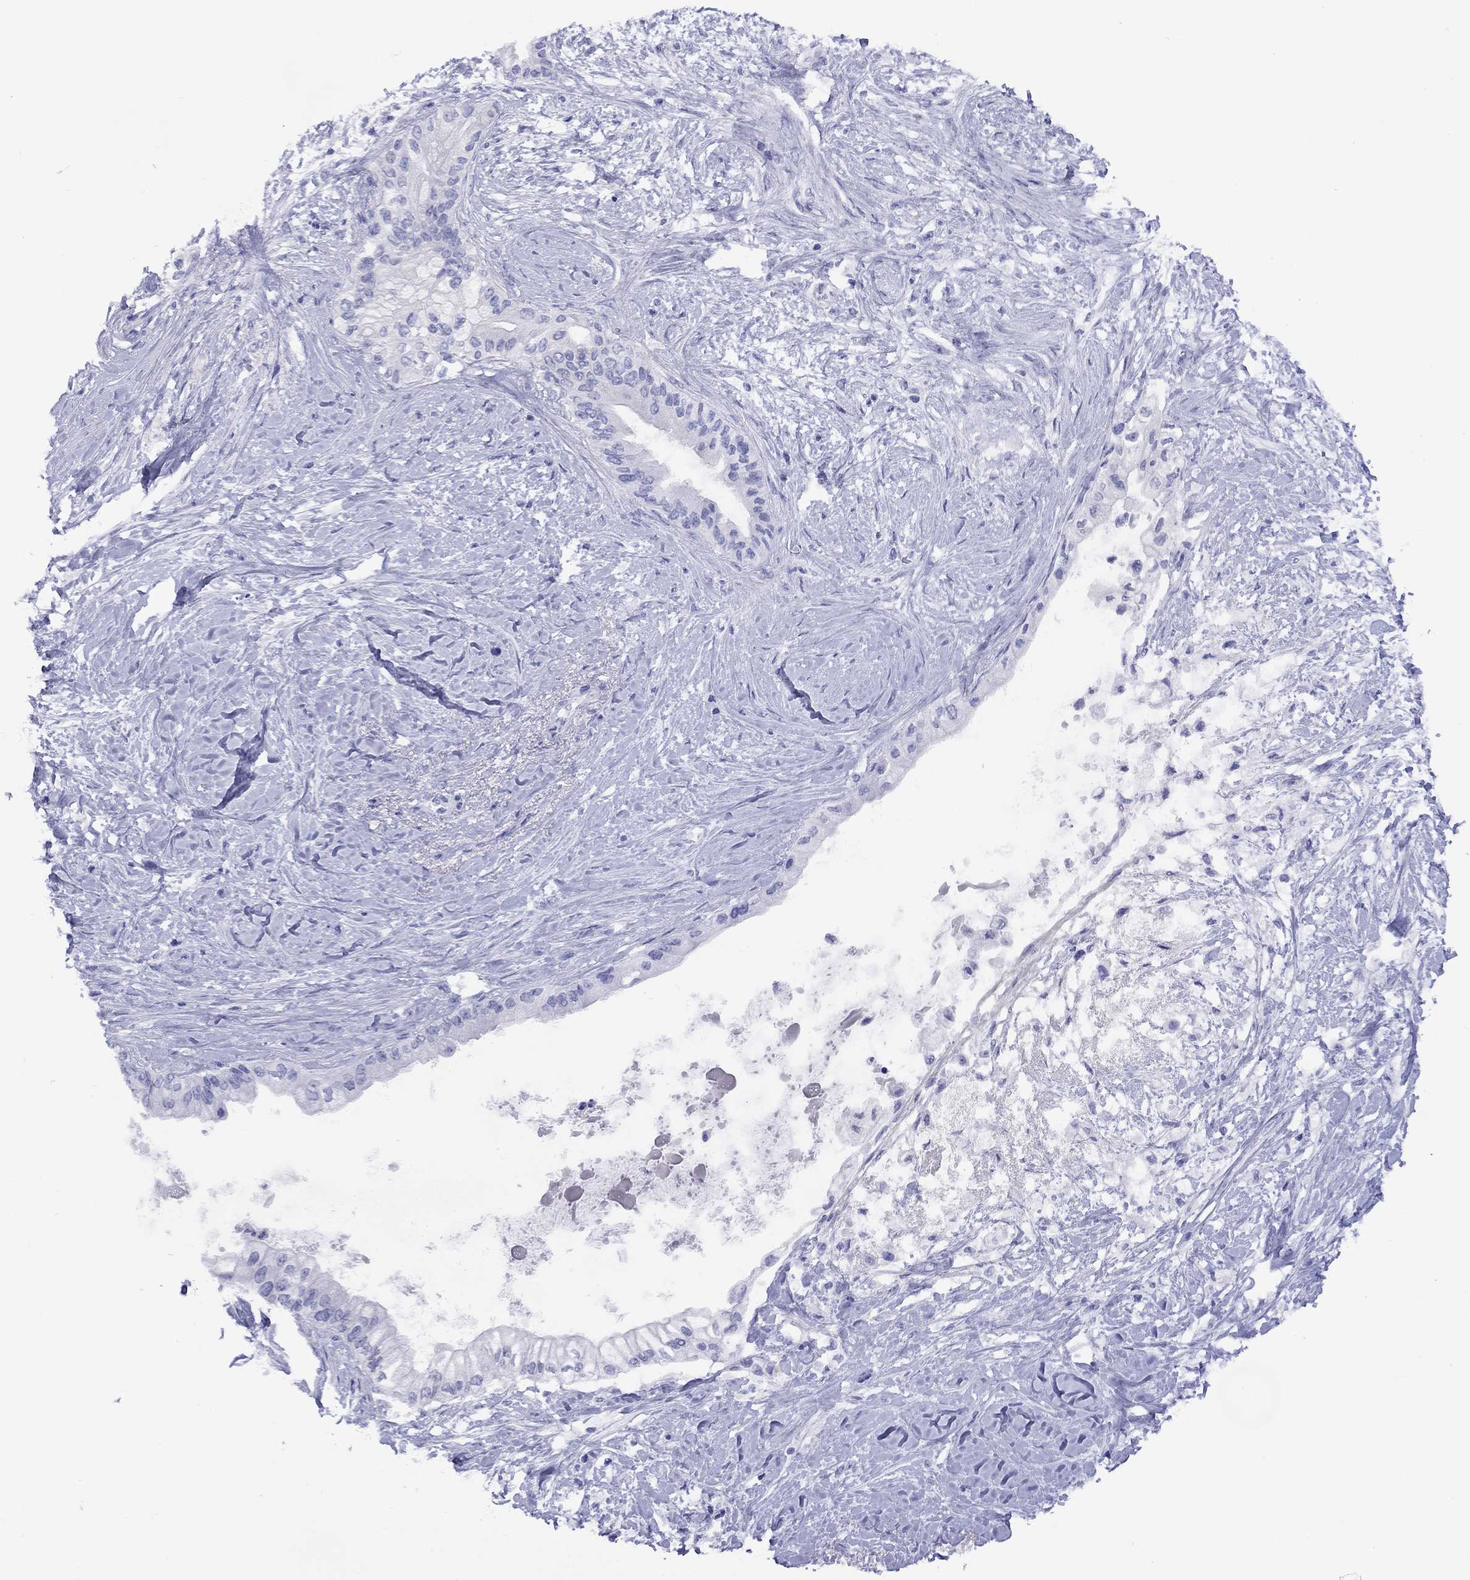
{"staining": {"intensity": "negative", "quantity": "none", "location": "none"}, "tissue": "pancreatic cancer", "cell_type": "Tumor cells", "image_type": "cancer", "snomed": [{"axis": "morphology", "description": "Normal tissue, NOS"}, {"axis": "morphology", "description": "Adenocarcinoma, NOS"}, {"axis": "topography", "description": "Pancreas"}, {"axis": "topography", "description": "Duodenum"}], "caption": "Pancreatic cancer stained for a protein using IHC exhibits no expression tumor cells.", "gene": "CMYA5", "patient": {"sex": "female", "age": 60}}